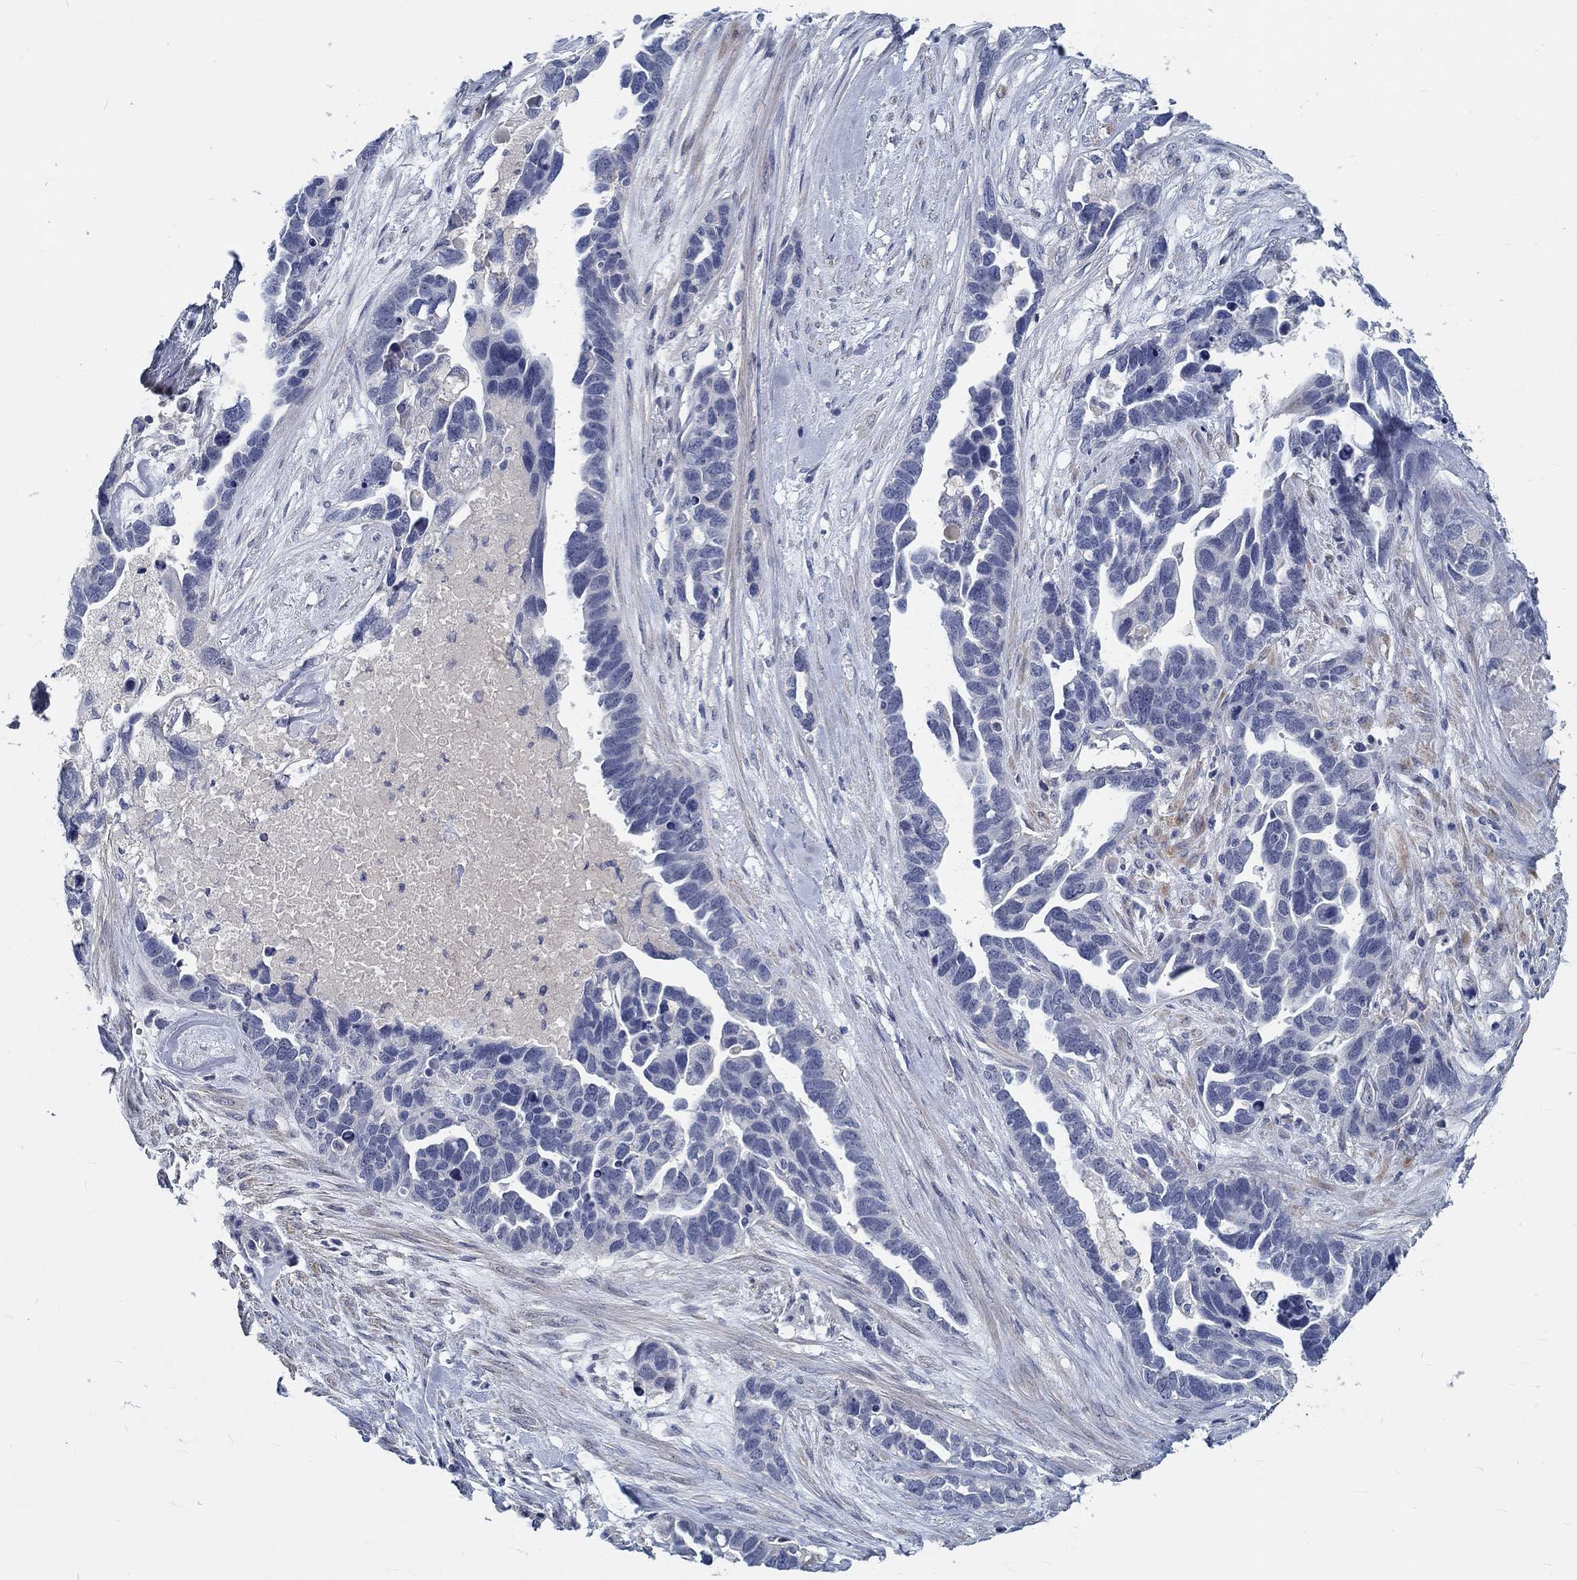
{"staining": {"intensity": "negative", "quantity": "none", "location": "none"}, "tissue": "ovarian cancer", "cell_type": "Tumor cells", "image_type": "cancer", "snomed": [{"axis": "morphology", "description": "Cystadenocarcinoma, serous, NOS"}, {"axis": "topography", "description": "Ovary"}], "caption": "High power microscopy photomicrograph of an immunohistochemistry (IHC) micrograph of serous cystadenocarcinoma (ovarian), revealing no significant staining in tumor cells. (DAB immunohistochemistry visualized using brightfield microscopy, high magnification).", "gene": "MYBPC1", "patient": {"sex": "female", "age": 54}}